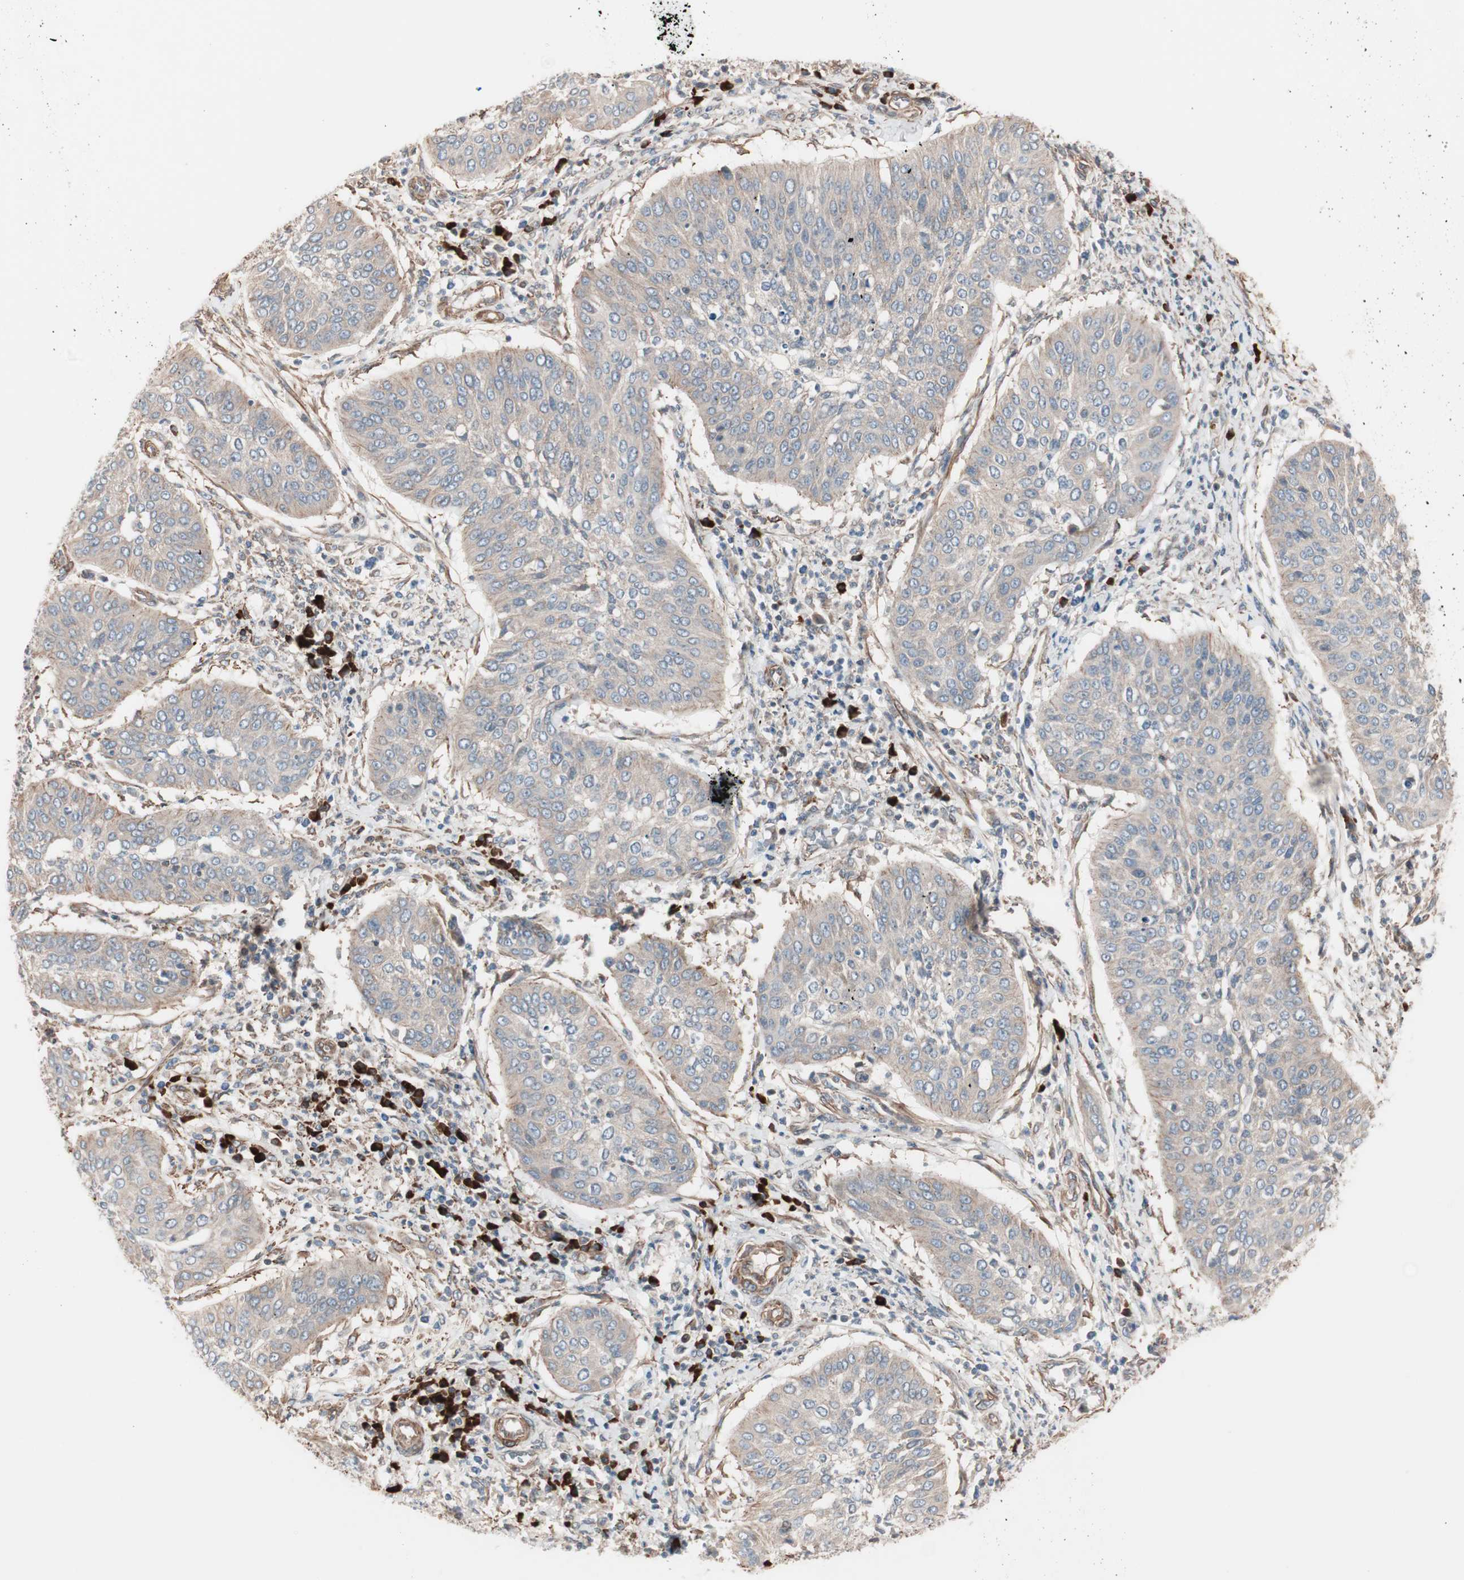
{"staining": {"intensity": "weak", "quantity": ">75%", "location": "cytoplasmic/membranous"}, "tissue": "cervical cancer", "cell_type": "Tumor cells", "image_type": "cancer", "snomed": [{"axis": "morphology", "description": "Normal tissue, NOS"}, {"axis": "morphology", "description": "Squamous cell carcinoma, NOS"}, {"axis": "topography", "description": "Cervix"}], "caption": "The photomicrograph reveals immunohistochemical staining of cervical cancer. There is weak cytoplasmic/membranous expression is present in about >75% of tumor cells.", "gene": "ALG5", "patient": {"sex": "female", "age": 39}}